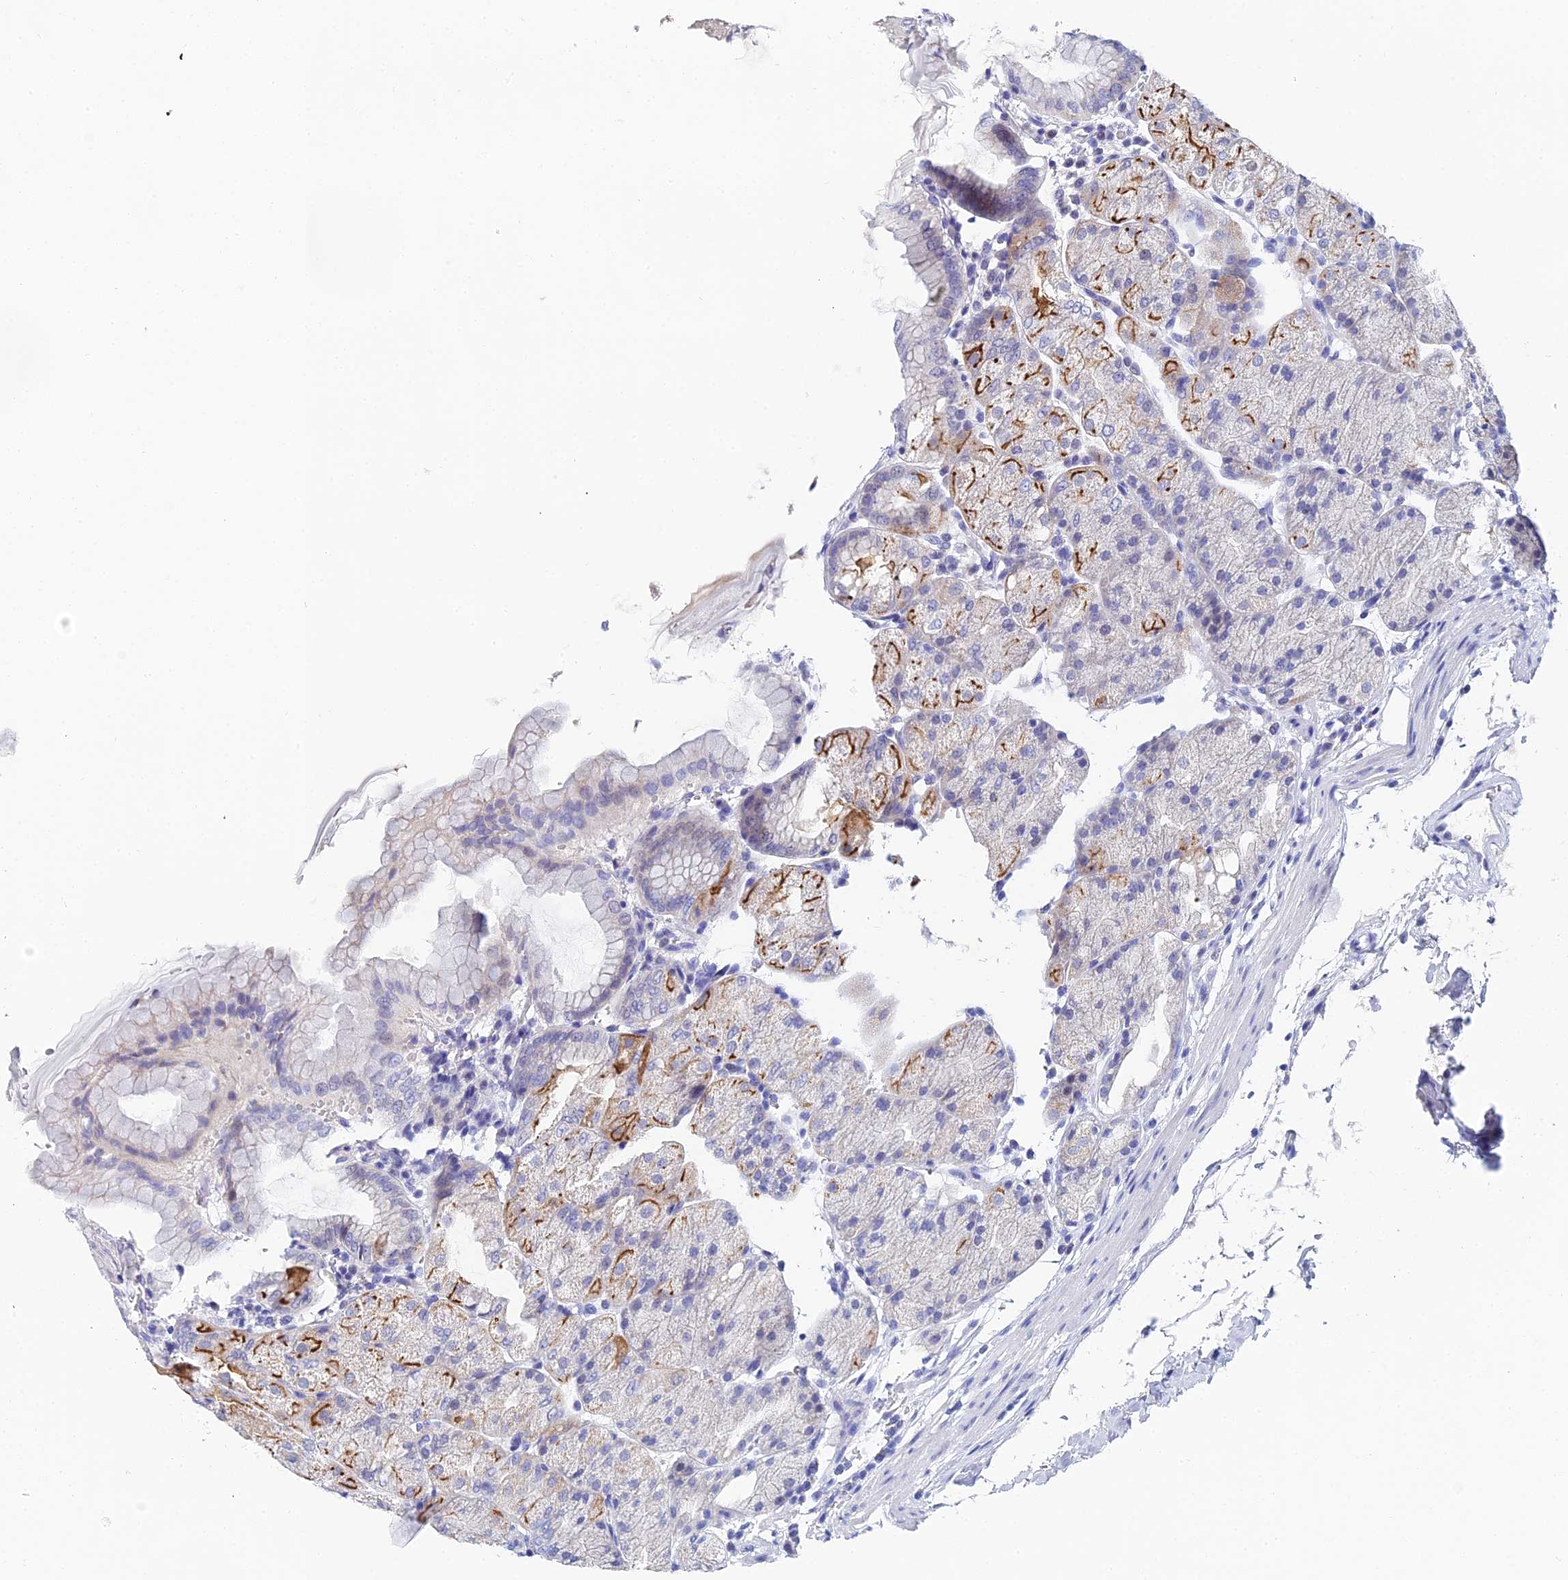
{"staining": {"intensity": "moderate", "quantity": "<25%", "location": "cytoplasmic/membranous"}, "tissue": "stomach", "cell_type": "Glandular cells", "image_type": "normal", "snomed": [{"axis": "morphology", "description": "Normal tissue, NOS"}, {"axis": "topography", "description": "Stomach, upper"}, {"axis": "topography", "description": "Stomach, lower"}], "caption": "Brown immunohistochemical staining in normal human stomach exhibits moderate cytoplasmic/membranous staining in approximately <25% of glandular cells.", "gene": "OCM2", "patient": {"sex": "male", "age": 62}}